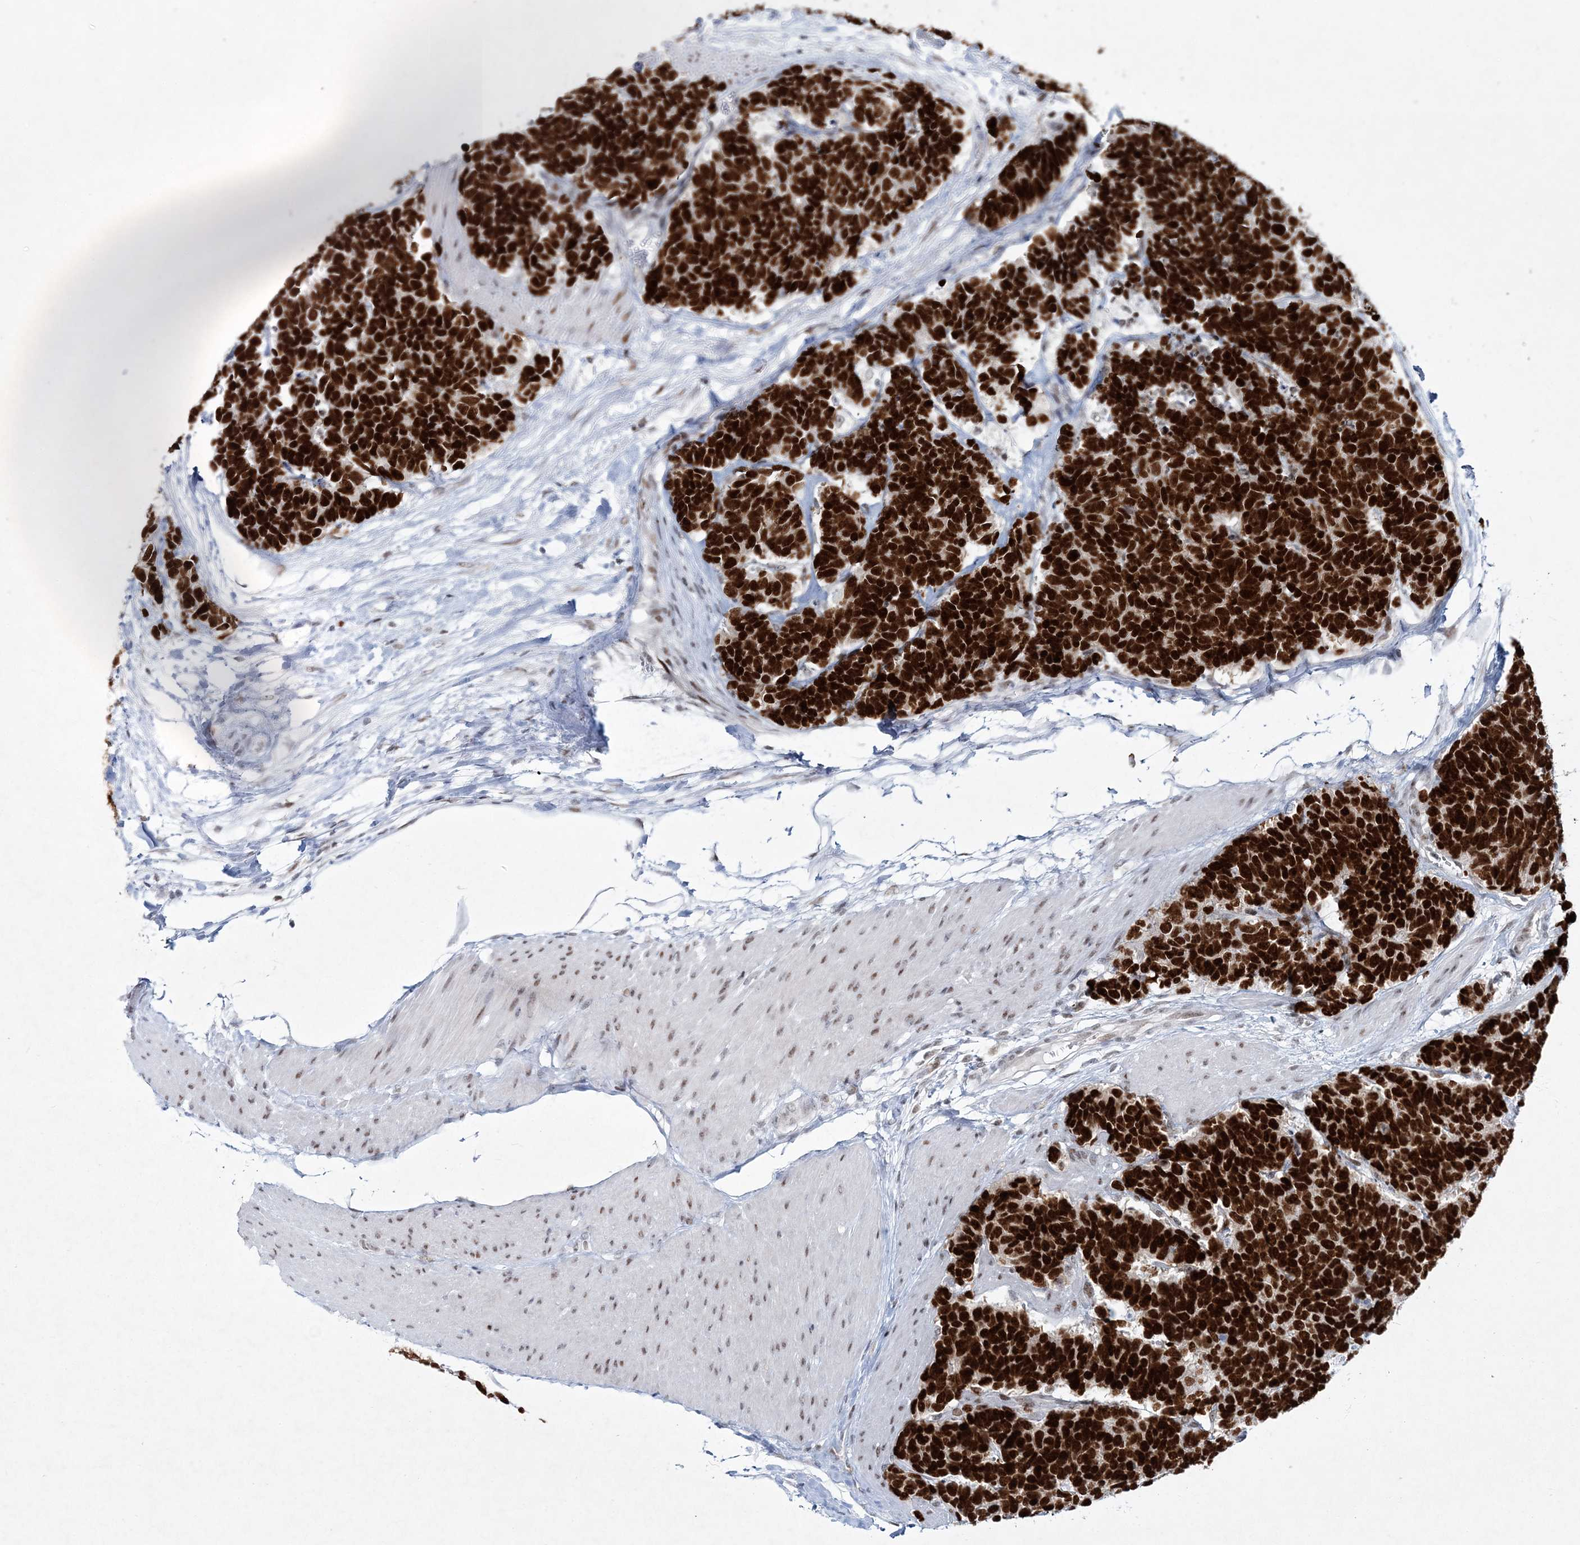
{"staining": {"intensity": "strong", "quantity": ">75%", "location": "nuclear"}, "tissue": "carcinoid", "cell_type": "Tumor cells", "image_type": "cancer", "snomed": [{"axis": "morphology", "description": "Carcinoma, NOS"}, {"axis": "morphology", "description": "Carcinoid, malignant, NOS"}, {"axis": "topography", "description": "Urinary bladder"}], "caption": "Strong nuclear positivity is identified in approximately >75% of tumor cells in carcinoid (malignant).", "gene": "LRRFIP2", "patient": {"sex": "male", "age": 57}}